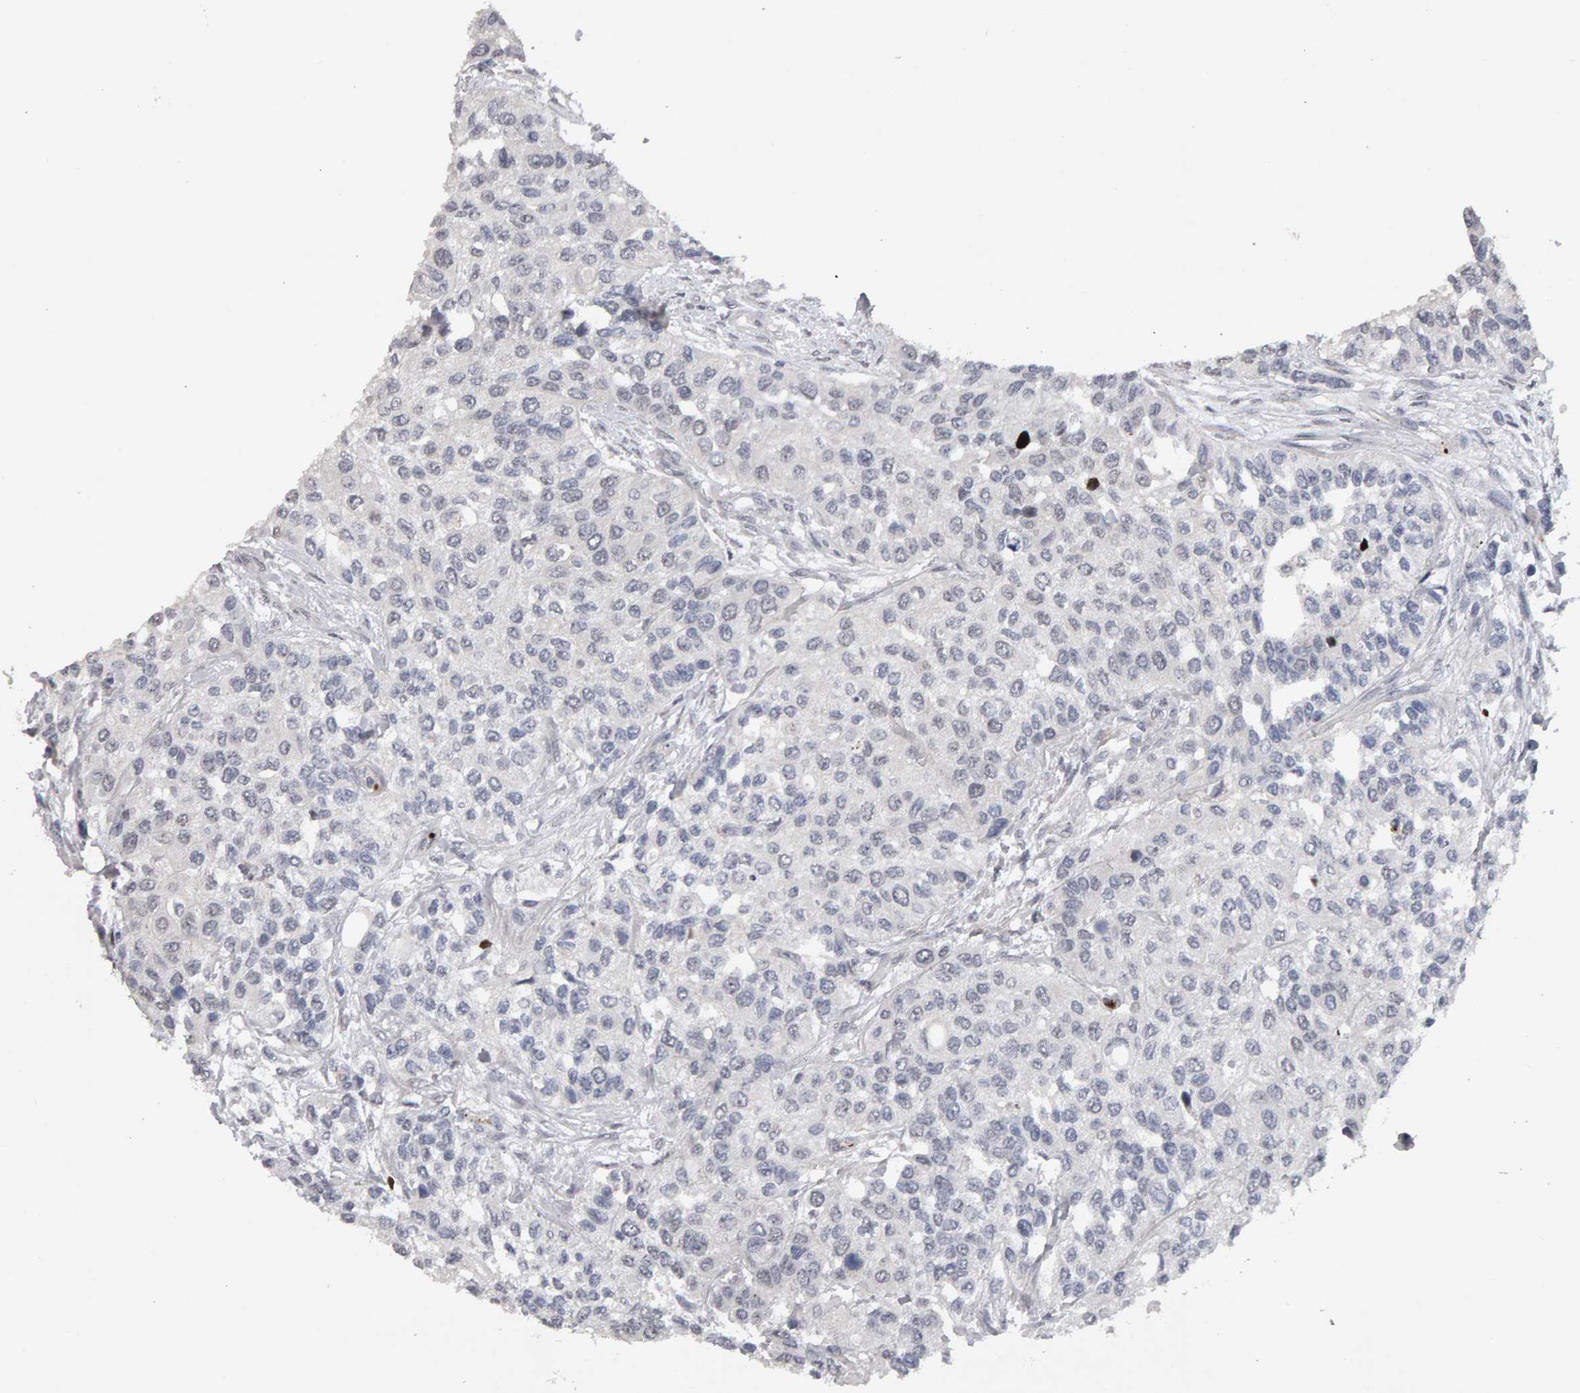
{"staining": {"intensity": "negative", "quantity": "none", "location": "none"}, "tissue": "urothelial cancer", "cell_type": "Tumor cells", "image_type": "cancer", "snomed": [{"axis": "morphology", "description": "Urothelial carcinoma, High grade"}, {"axis": "topography", "description": "Urinary bladder"}], "caption": "This is an IHC micrograph of urothelial carcinoma (high-grade). There is no positivity in tumor cells.", "gene": "IPO8", "patient": {"sex": "female", "age": 56}}